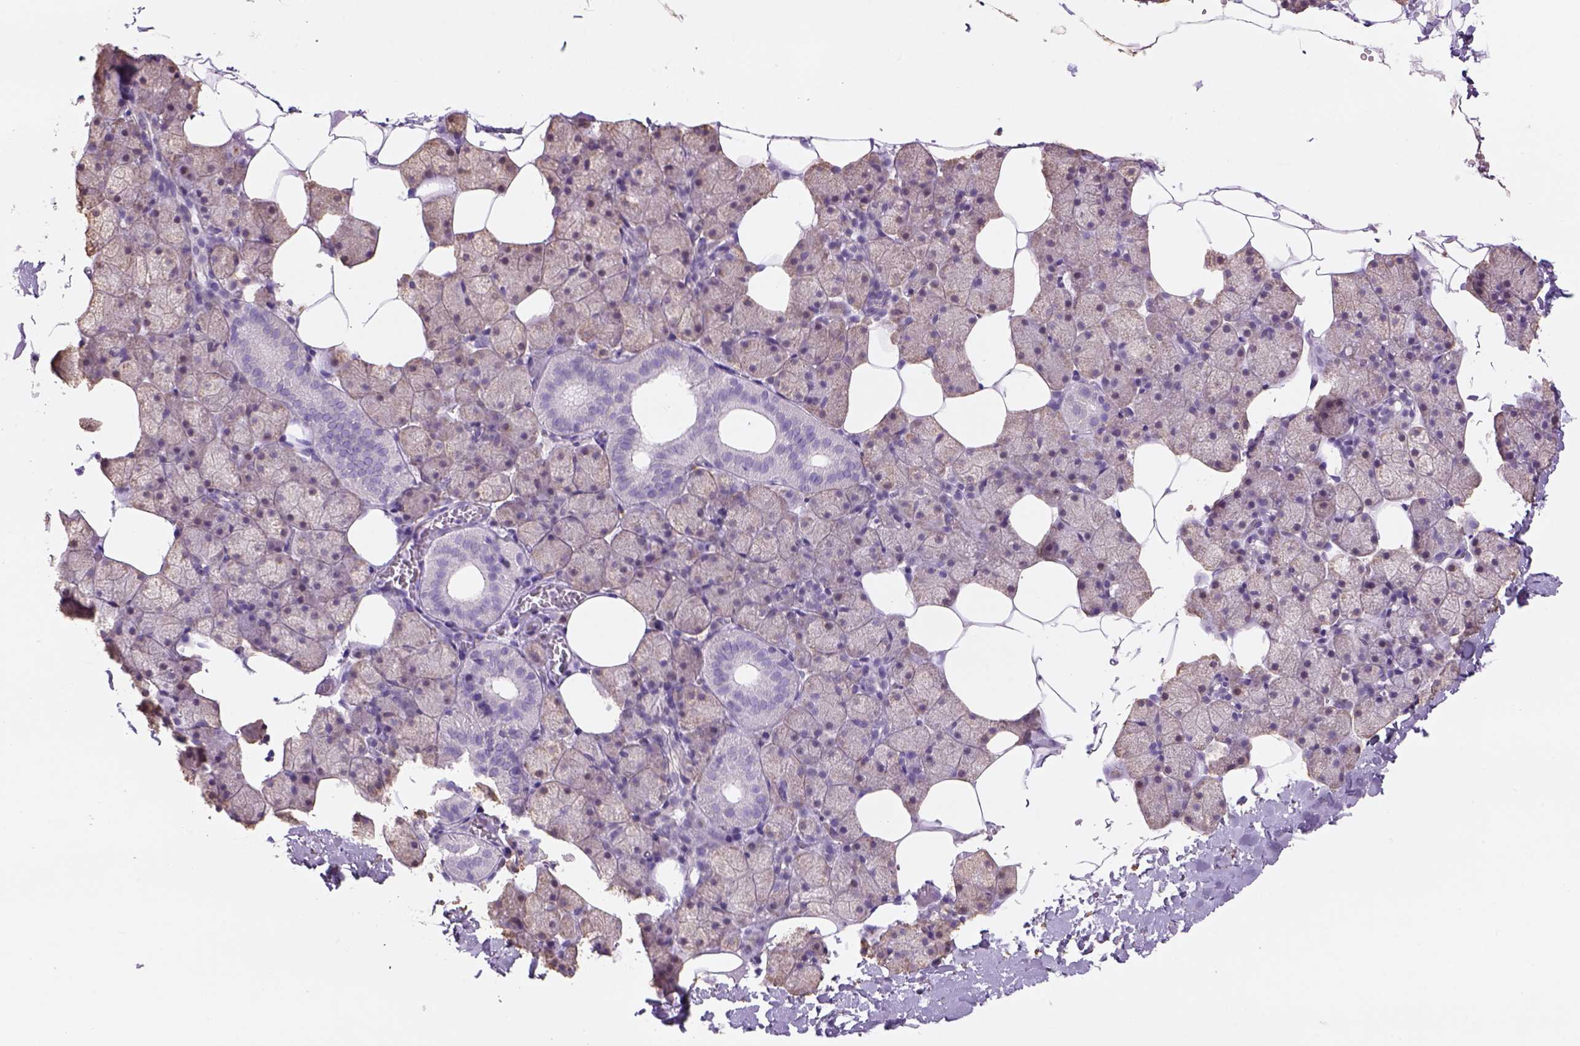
{"staining": {"intensity": "weak", "quantity": "25%-75%", "location": "cytoplasmic/membranous"}, "tissue": "salivary gland", "cell_type": "Glandular cells", "image_type": "normal", "snomed": [{"axis": "morphology", "description": "Normal tissue, NOS"}, {"axis": "topography", "description": "Salivary gland"}], "caption": "Immunohistochemical staining of normal salivary gland demonstrates low levels of weak cytoplasmic/membranous expression in approximately 25%-75% of glandular cells. The protein is stained brown, and the nuclei are stained in blue (DAB (3,3'-diaminobenzidine) IHC with brightfield microscopy, high magnification).", "gene": "NAALAD2", "patient": {"sex": "male", "age": 38}}